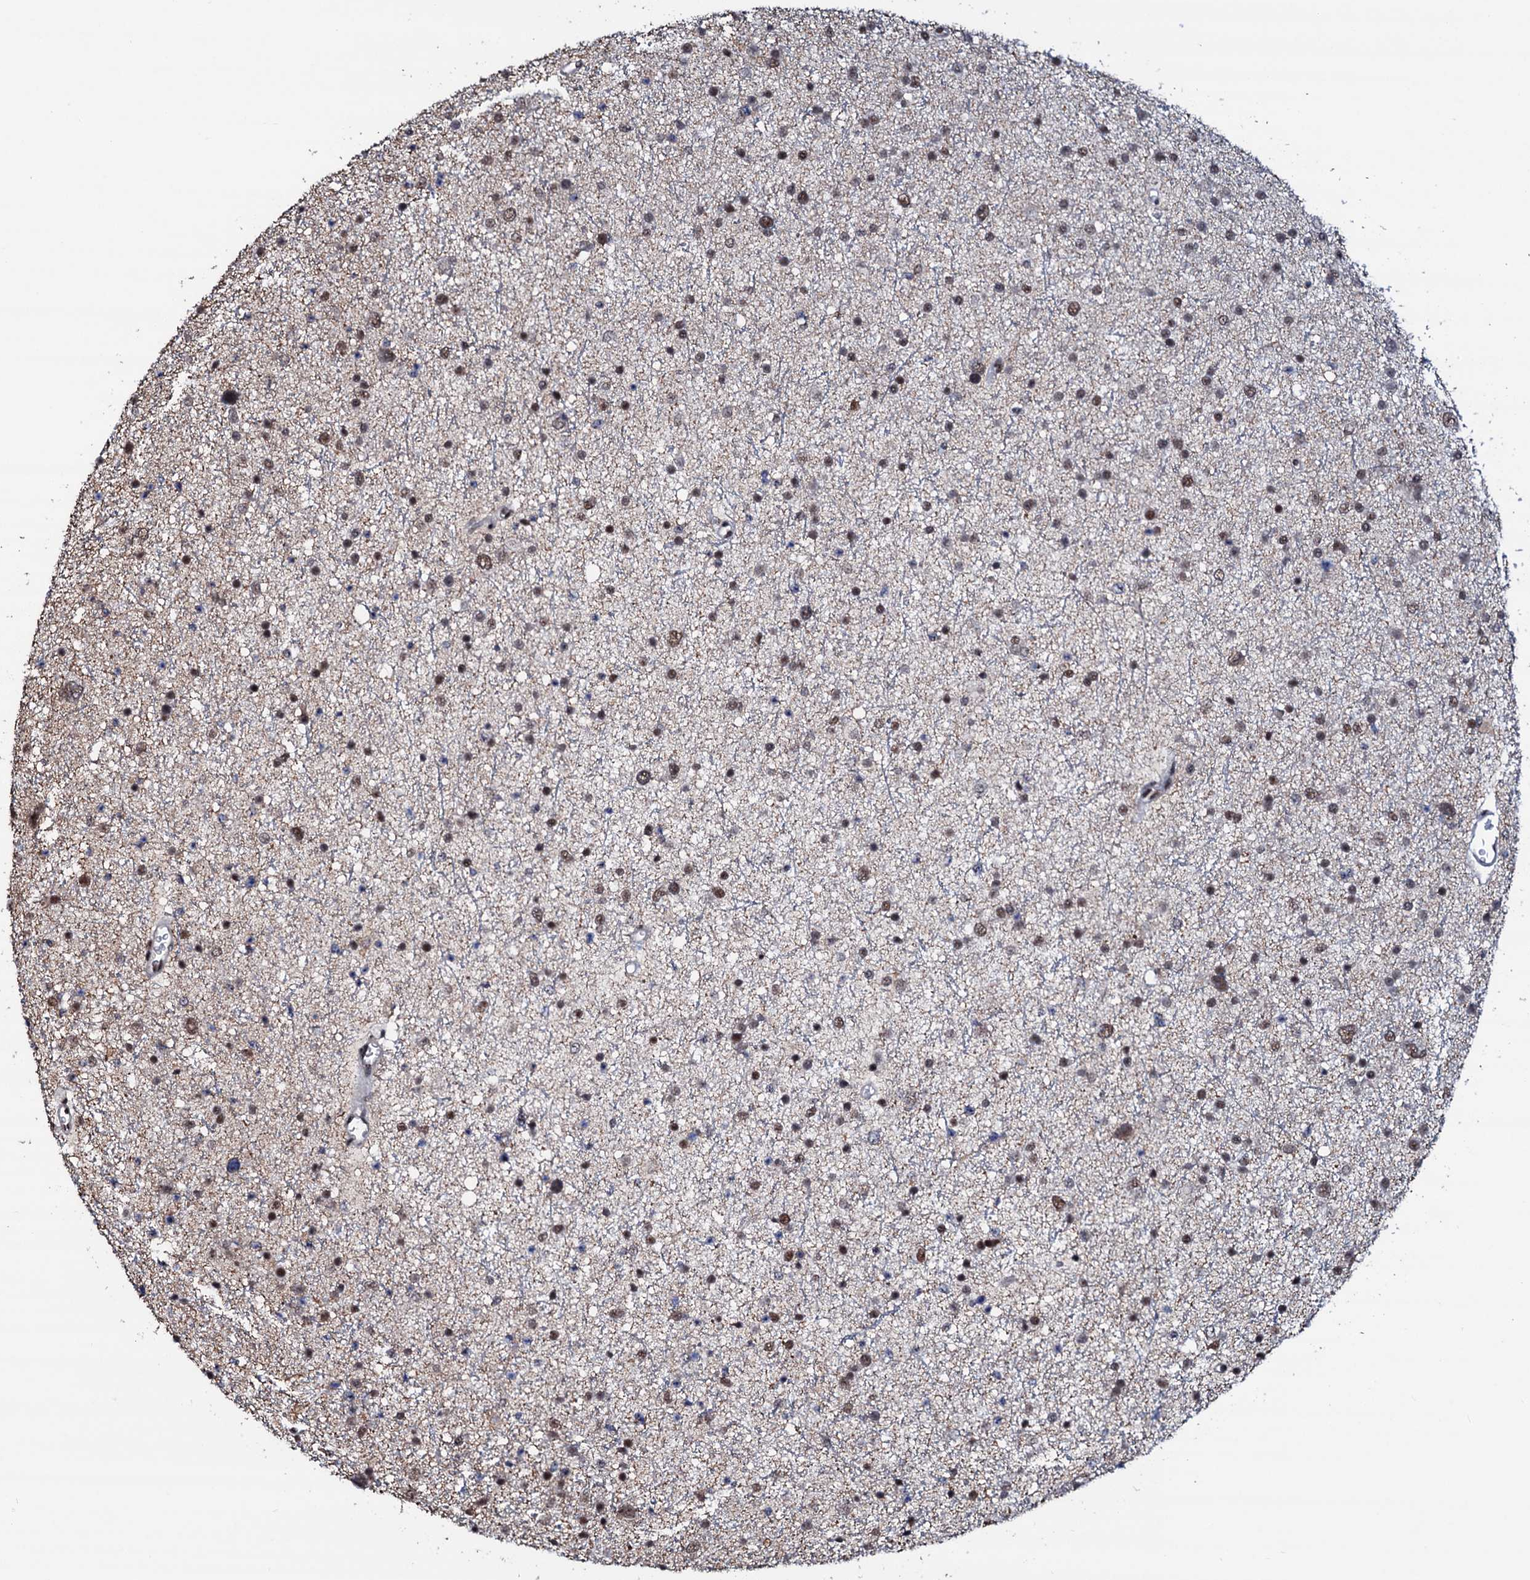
{"staining": {"intensity": "moderate", "quantity": "25%-75%", "location": "nuclear"}, "tissue": "glioma", "cell_type": "Tumor cells", "image_type": "cancer", "snomed": [{"axis": "morphology", "description": "Glioma, malignant, Low grade"}, {"axis": "topography", "description": "Brain"}], "caption": "This is an image of immunohistochemistry staining of glioma, which shows moderate expression in the nuclear of tumor cells.", "gene": "PRPF18", "patient": {"sex": "female", "age": 37}}